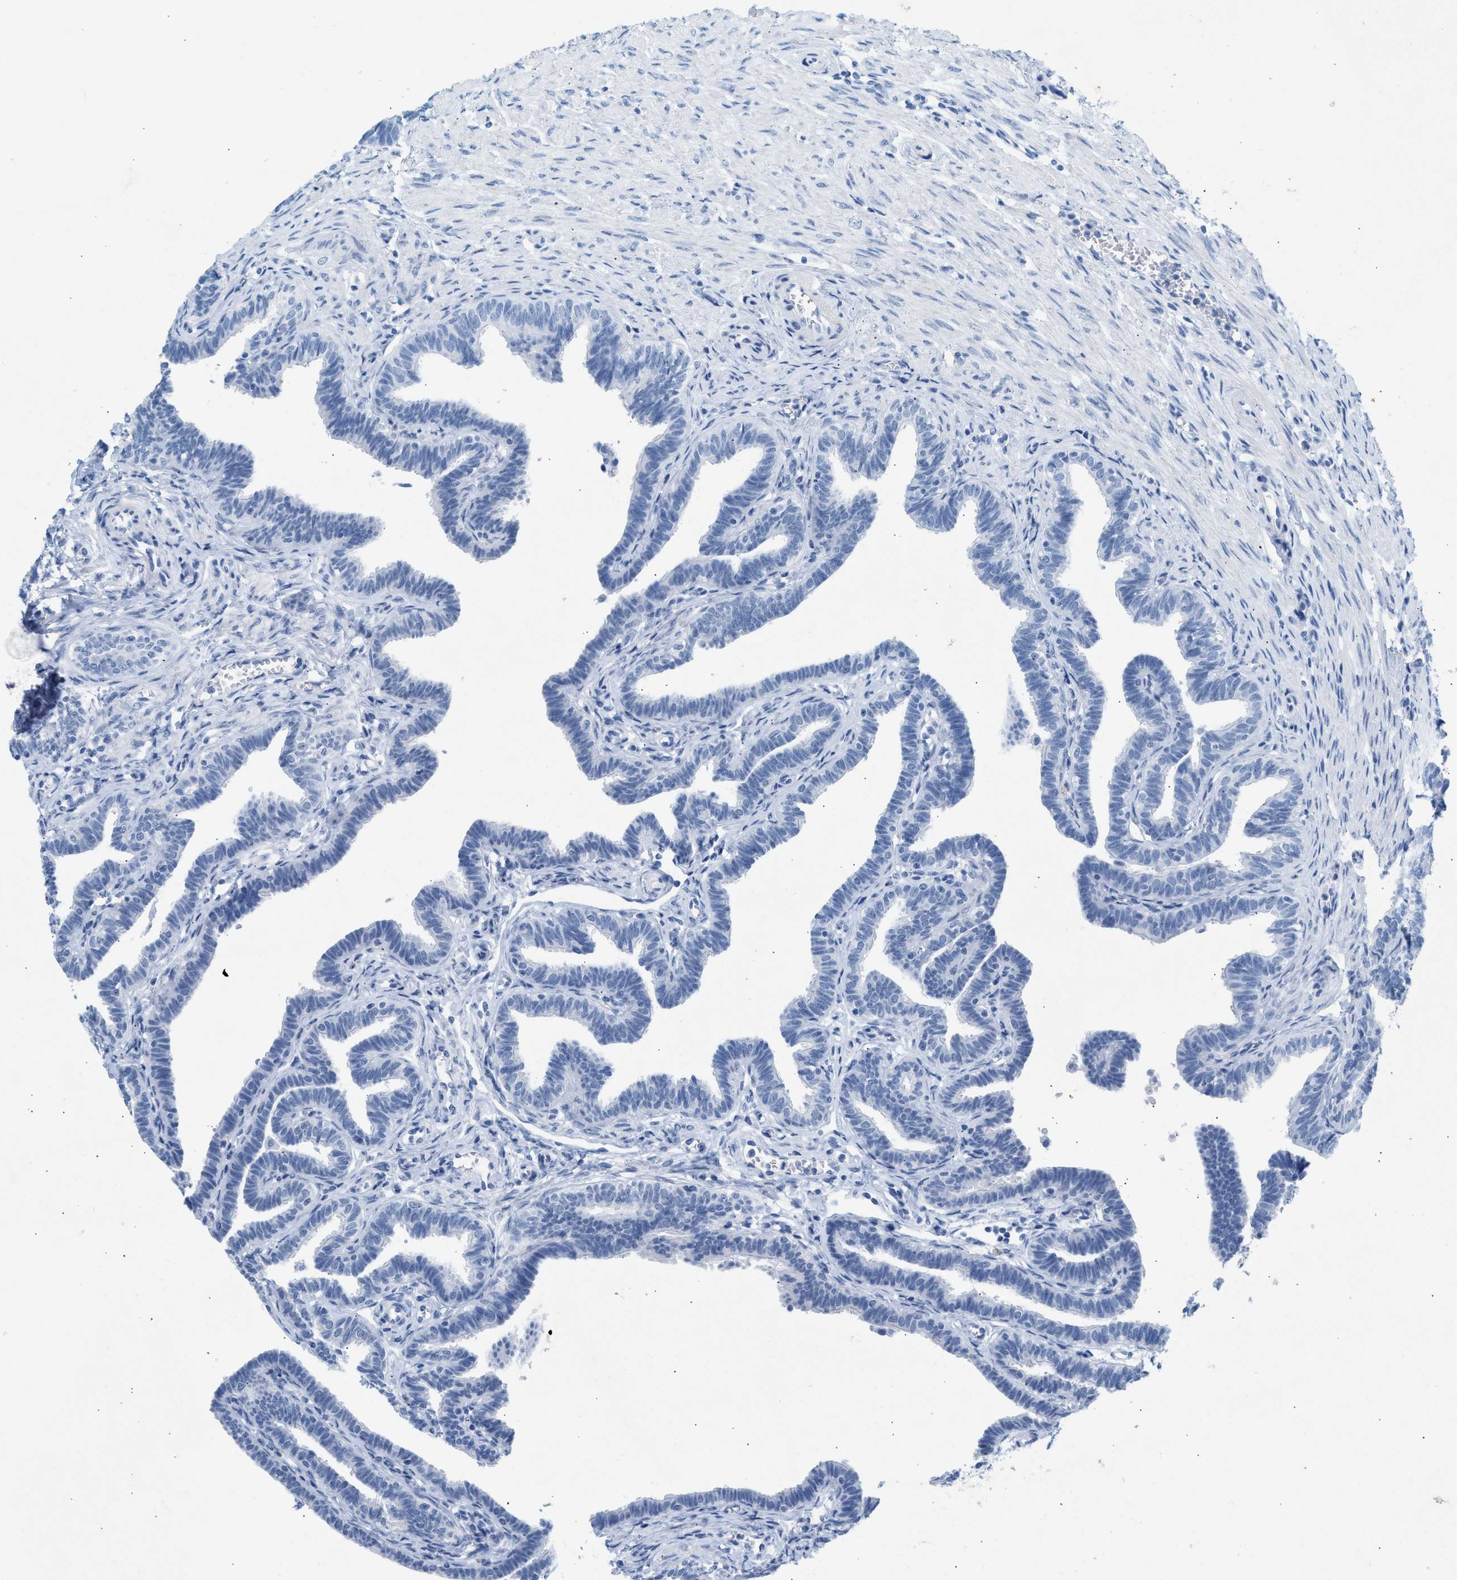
{"staining": {"intensity": "negative", "quantity": "none", "location": "none"}, "tissue": "fallopian tube", "cell_type": "Glandular cells", "image_type": "normal", "snomed": [{"axis": "morphology", "description": "Normal tissue, NOS"}, {"axis": "topography", "description": "Fallopian tube"}, {"axis": "topography", "description": "Ovary"}], "caption": "A high-resolution image shows immunohistochemistry (IHC) staining of unremarkable fallopian tube, which exhibits no significant staining in glandular cells. (Stains: DAB (3,3'-diaminobenzidine) immunohistochemistry with hematoxylin counter stain, Microscopy: brightfield microscopy at high magnification).", "gene": "HHATL", "patient": {"sex": "female", "age": 23}}